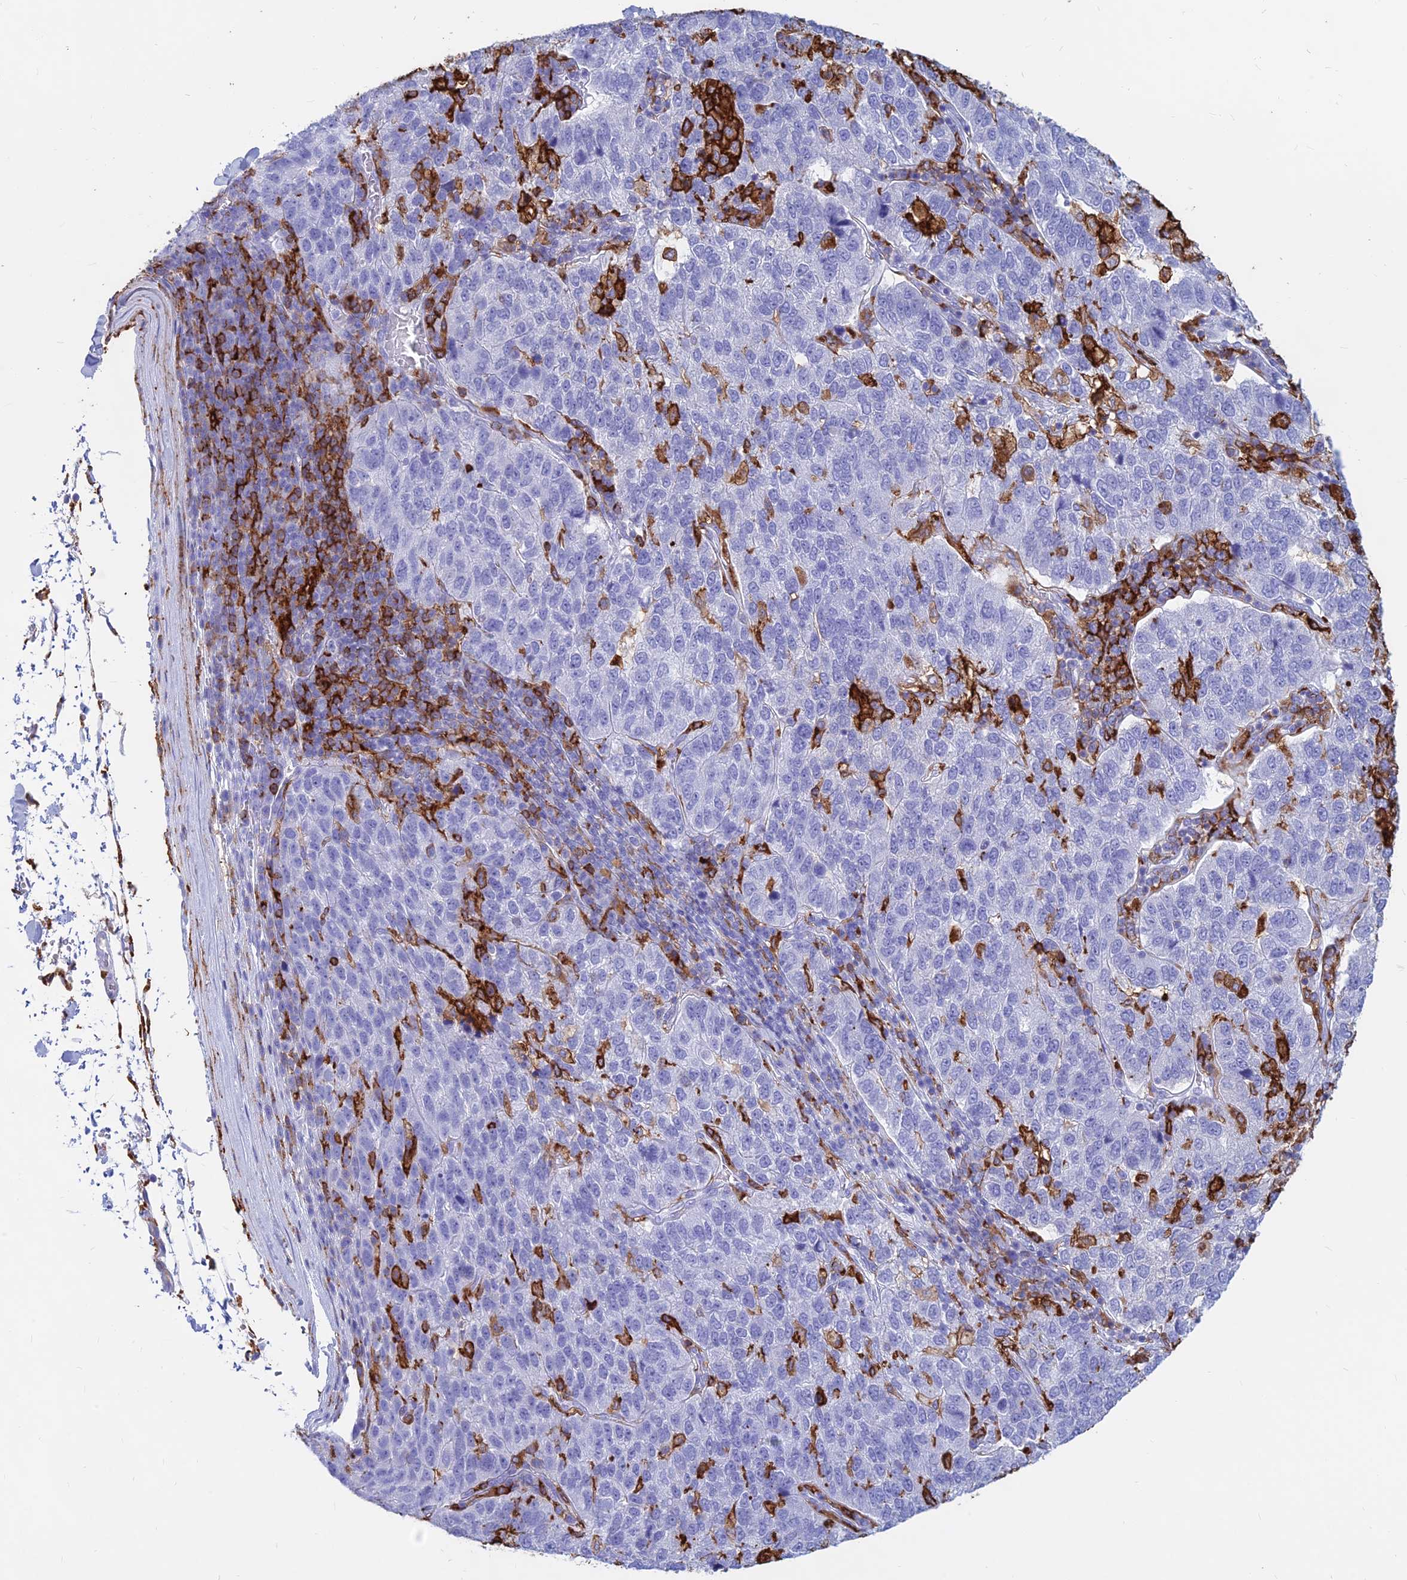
{"staining": {"intensity": "negative", "quantity": "none", "location": "none"}, "tissue": "pancreatic cancer", "cell_type": "Tumor cells", "image_type": "cancer", "snomed": [{"axis": "morphology", "description": "Adenocarcinoma, NOS"}, {"axis": "topography", "description": "Pancreas"}], "caption": "IHC of human adenocarcinoma (pancreatic) displays no positivity in tumor cells. (Brightfield microscopy of DAB IHC at high magnification).", "gene": "HLA-DRB1", "patient": {"sex": "female", "age": 61}}